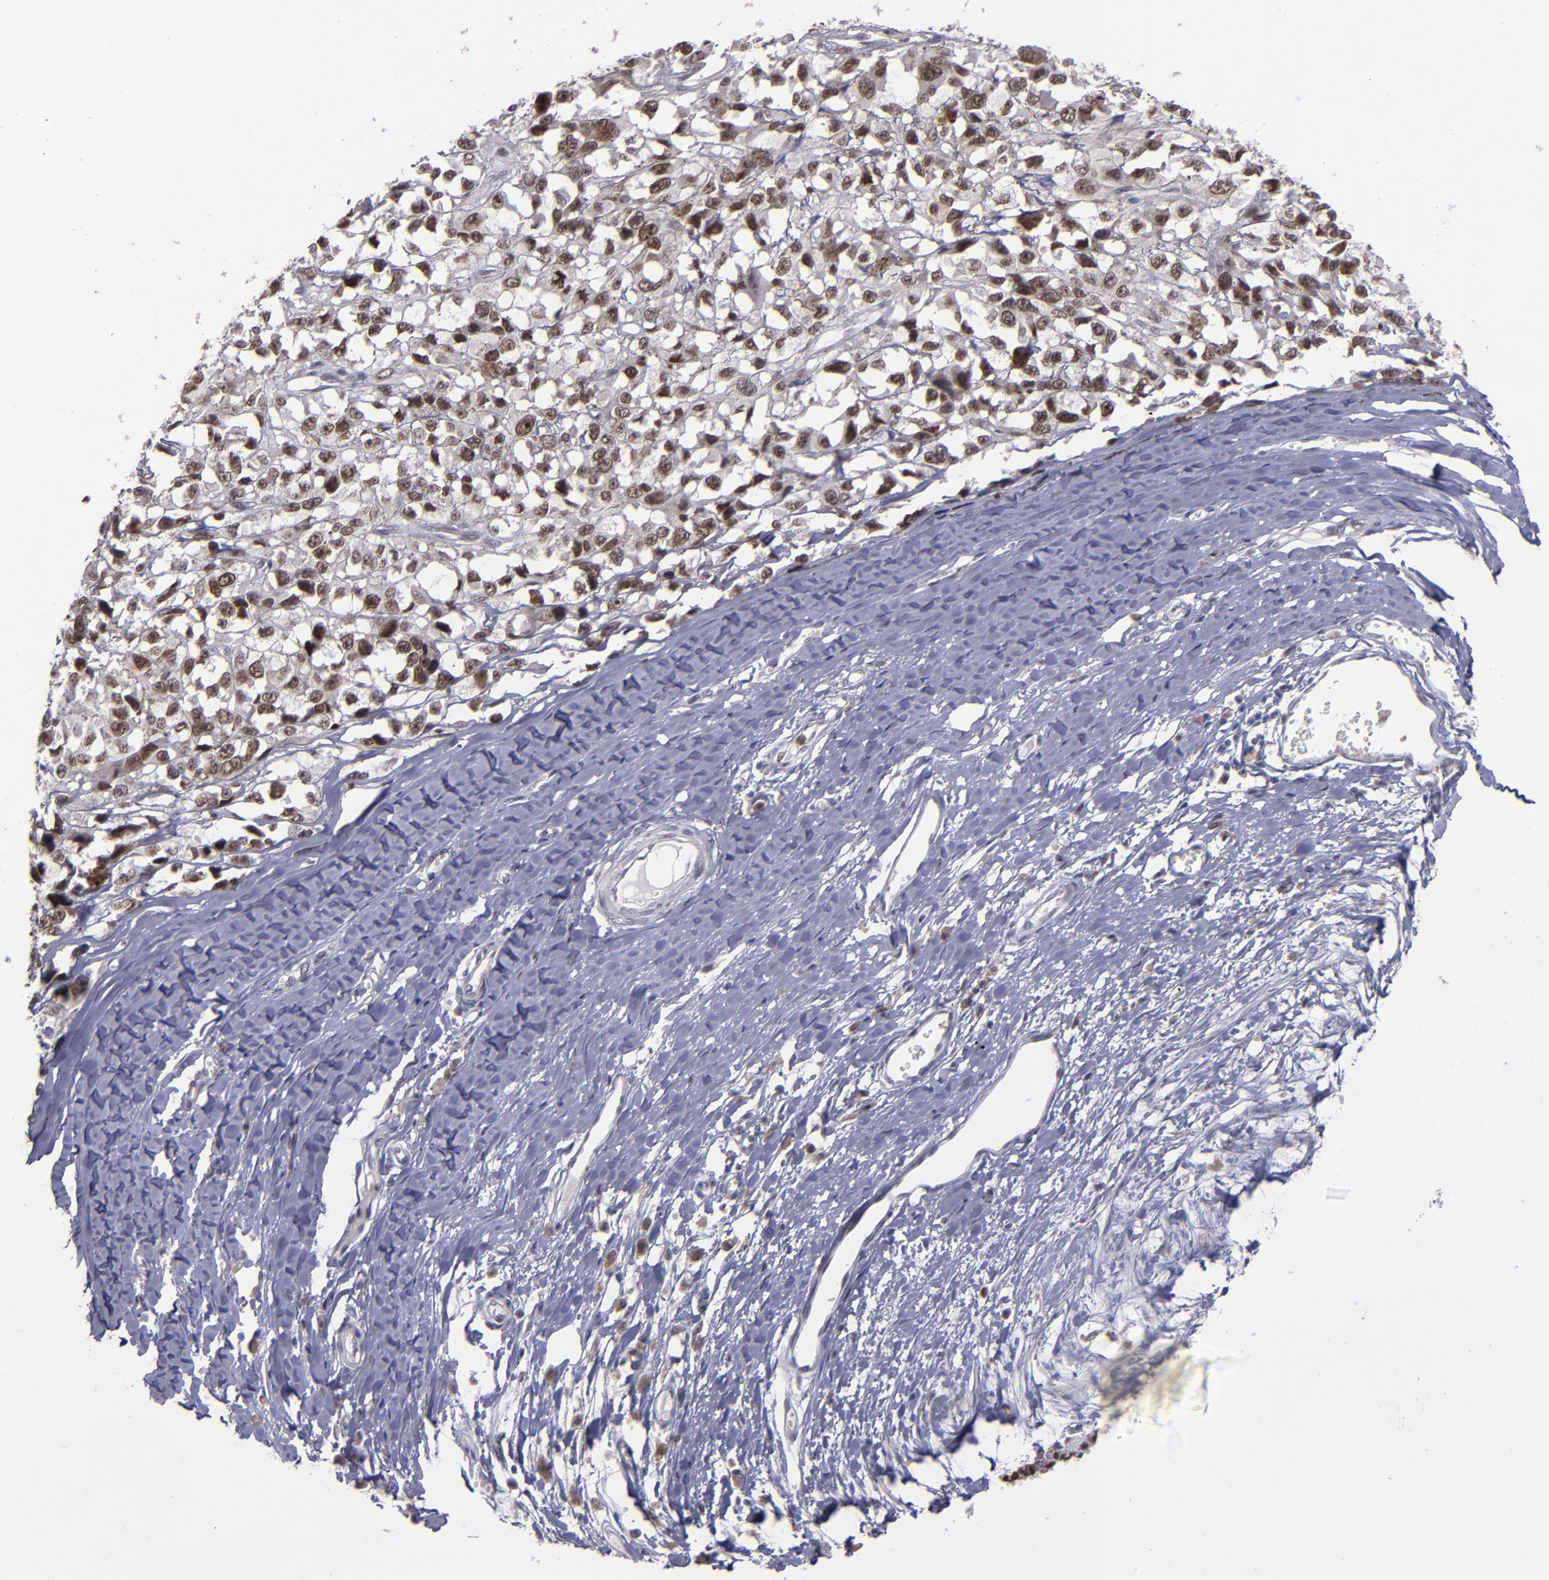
{"staining": {"intensity": "strong", "quantity": ">75%", "location": "nuclear"}, "tissue": "melanoma", "cell_type": "Tumor cells", "image_type": "cancer", "snomed": [{"axis": "morphology", "description": "Malignant melanoma, Metastatic site"}, {"axis": "topography", "description": "Lymph node"}], "caption": "Strong nuclear positivity for a protein is appreciated in approximately >75% of tumor cells of melanoma using immunohistochemistry (IHC).", "gene": "RREB1", "patient": {"sex": "male", "age": 59}}